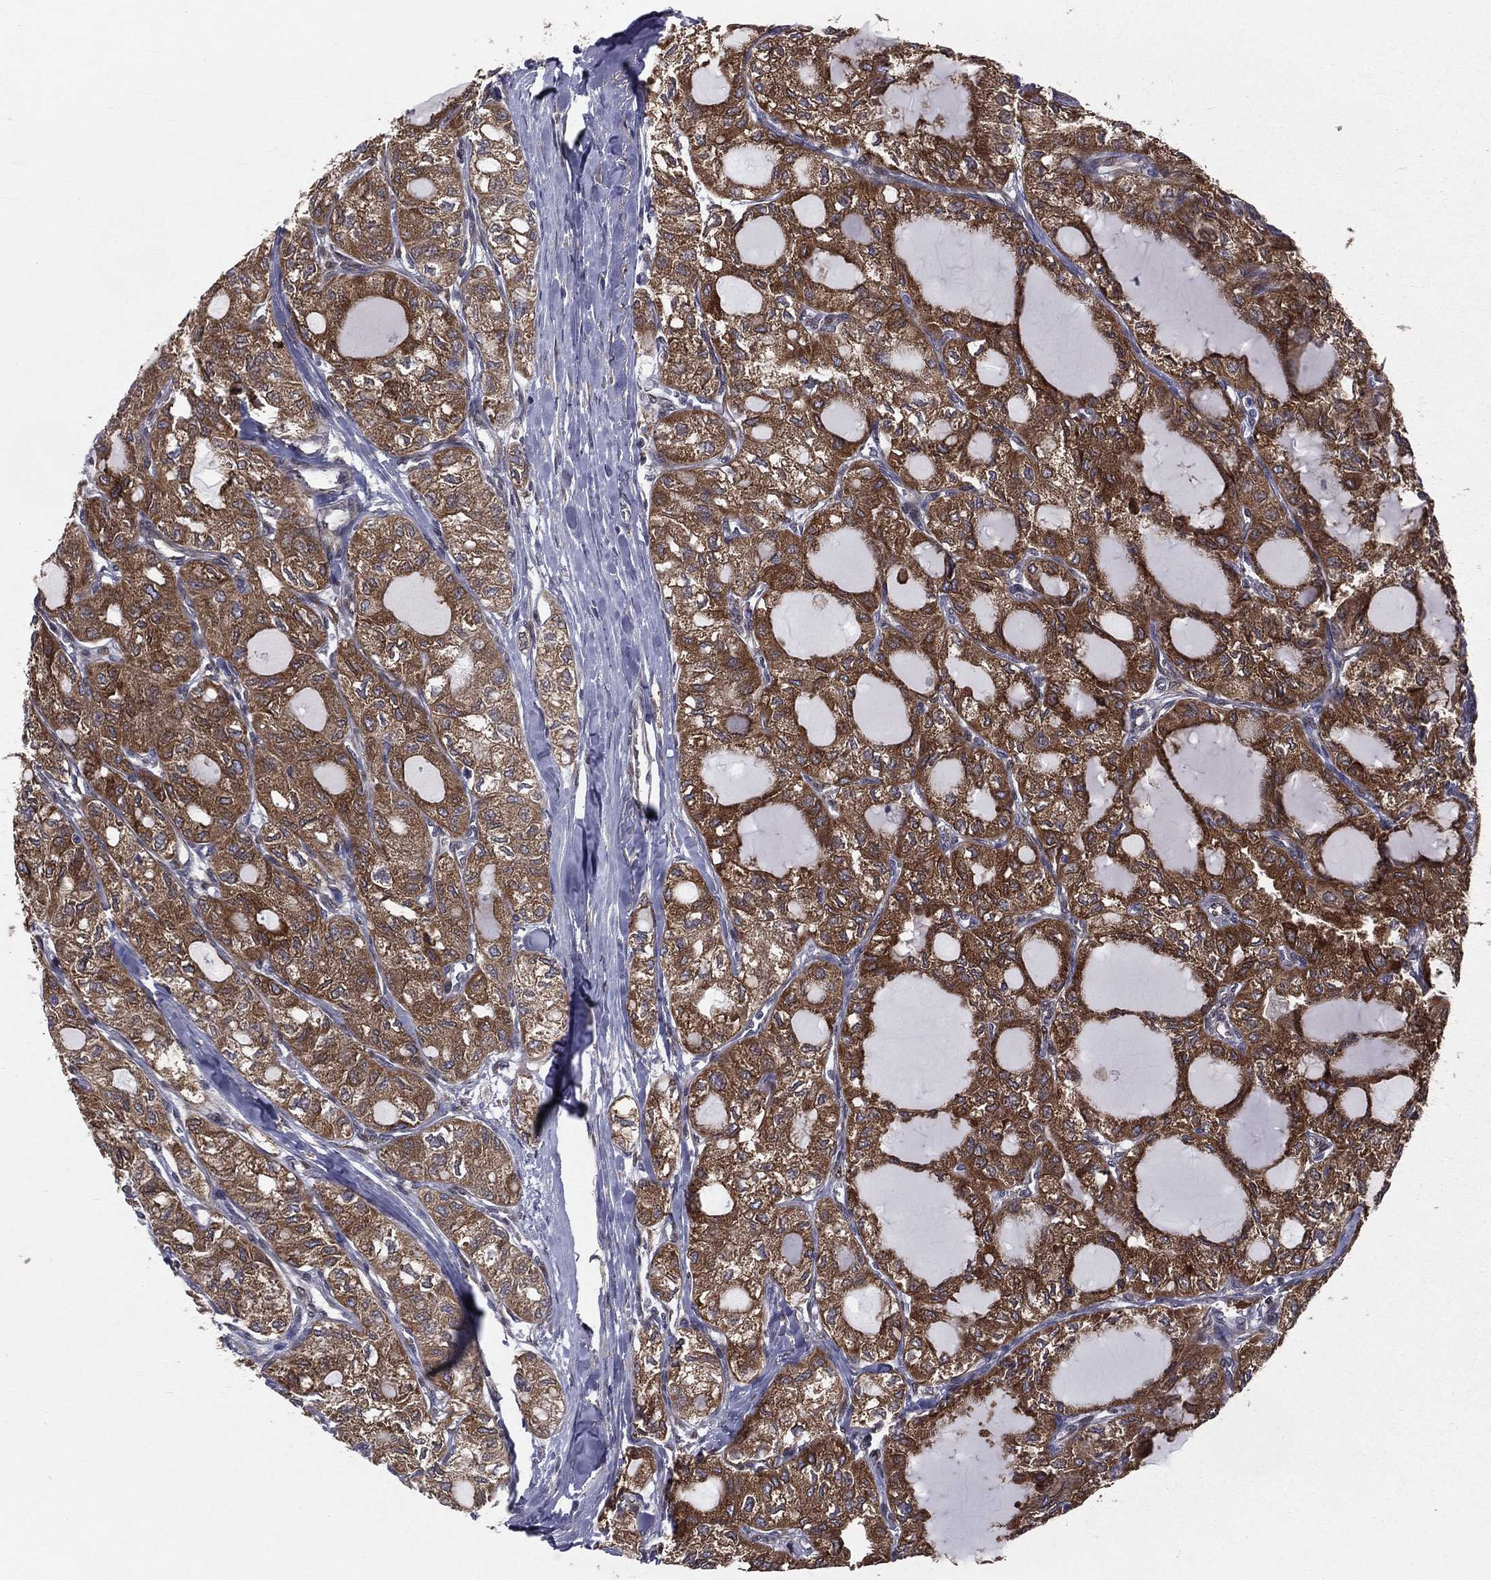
{"staining": {"intensity": "moderate", "quantity": ">75%", "location": "cytoplasmic/membranous"}, "tissue": "thyroid cancer", "cell_type": "Tumor cells", "image_type": "cancer", "snomed": [{"axis": "morphology", "description": "Follicular adenoma carcinoma, NOS"}, {"axis": "topography", "description": "Thyroid gland"}], "caption": "A high-resolution micrograph shows immunohistochemistry staining of thyroid follicular adenoma carcinoma, which displays moderate cytoplasmic/membranous staining in about >75% of tumor cells.", "gene": "PGRMC1", "patient": {"sex": "male", "age": 75}}